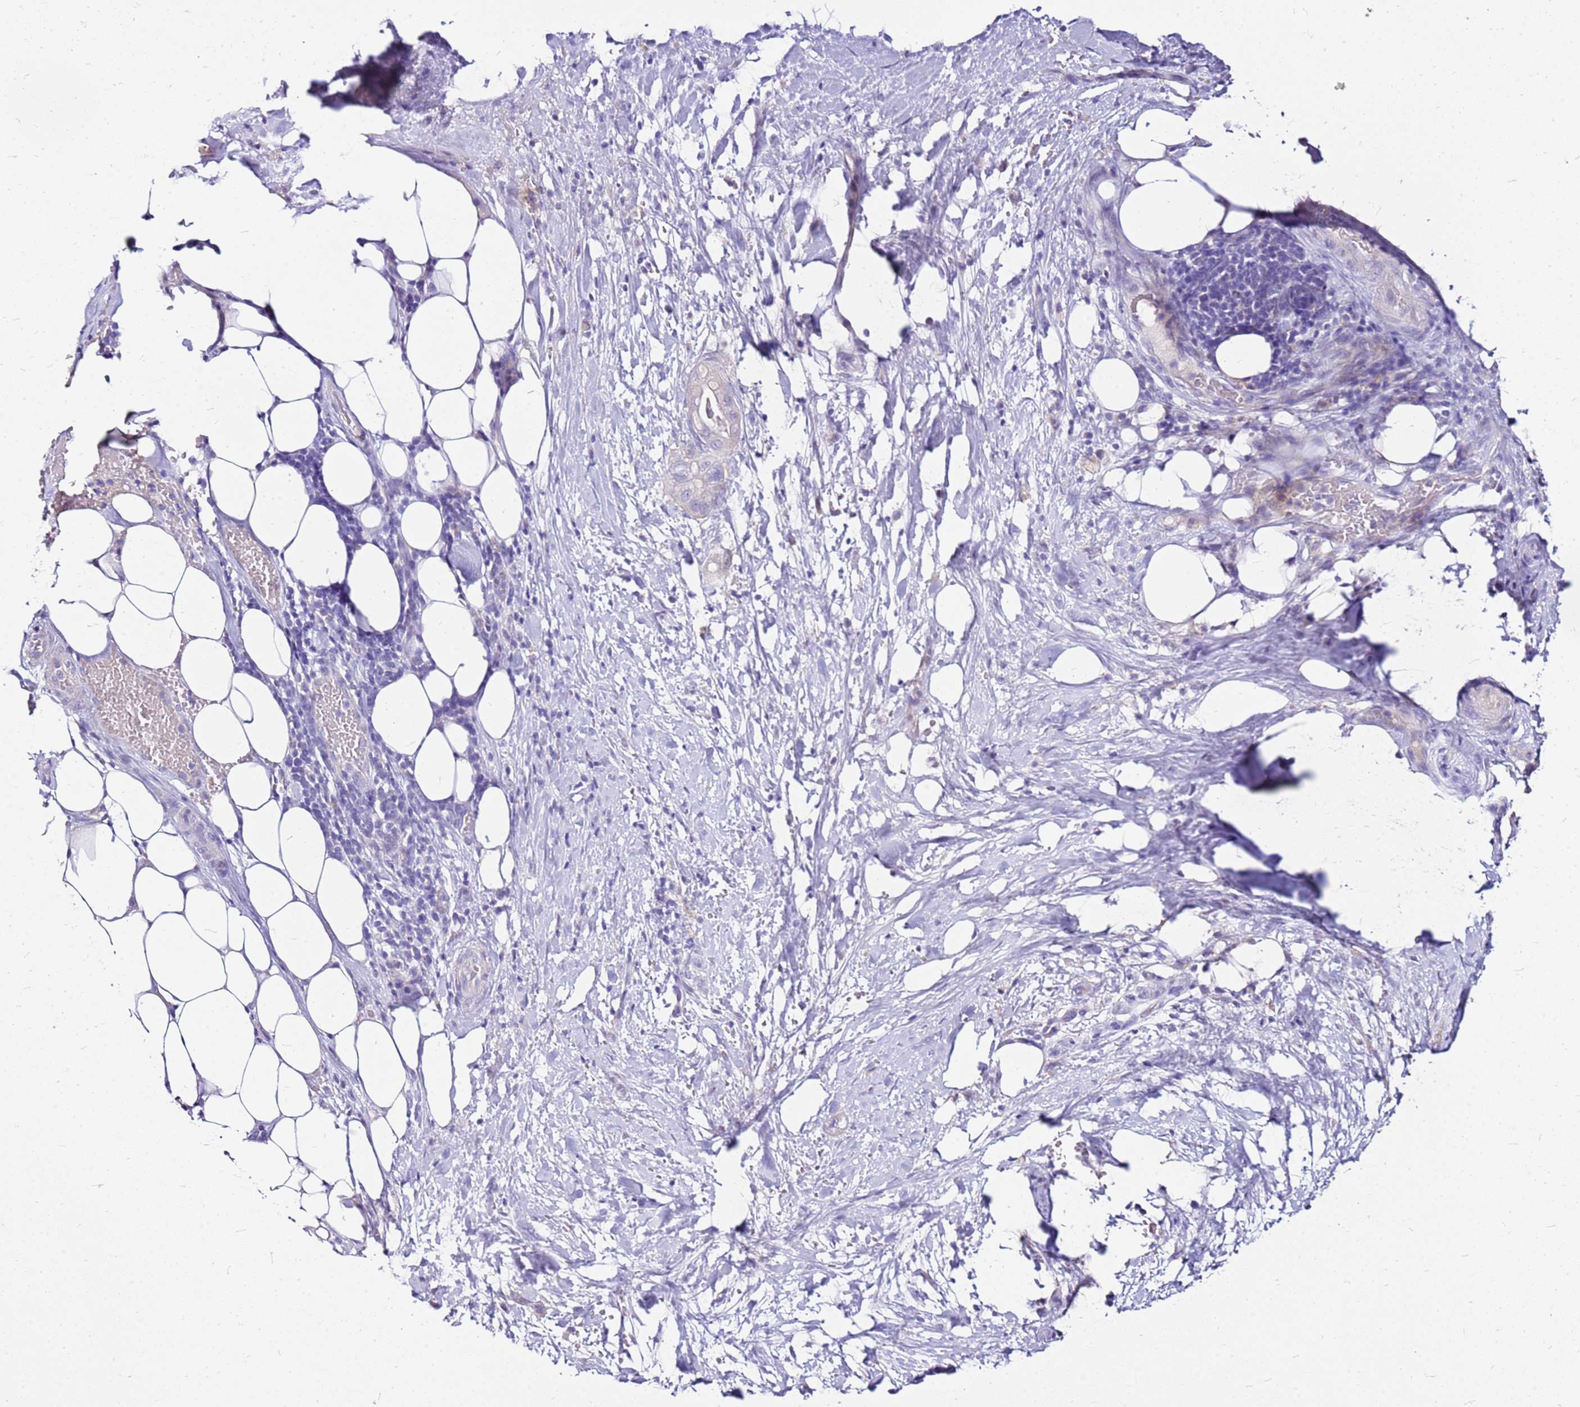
{"staining": {"intensity": "negative", "quantity": "none", "location": "none"}, "tissue": "pancreatic cancer", "cell_type": "Tumor cells", "image_type": "cancer", "snomed": [{"axis": "morphology", "description": "Adenocarcinoma, NOS"}, {"axis": "topography", "description": "Pancreas"}], "caption": "Pancreatic adenocarcinoma stained for a protein using IHC exhibits no positivity tumor cells.", "gene": "DCDC2B", "patient": {"sex": "male", "age": 44}}